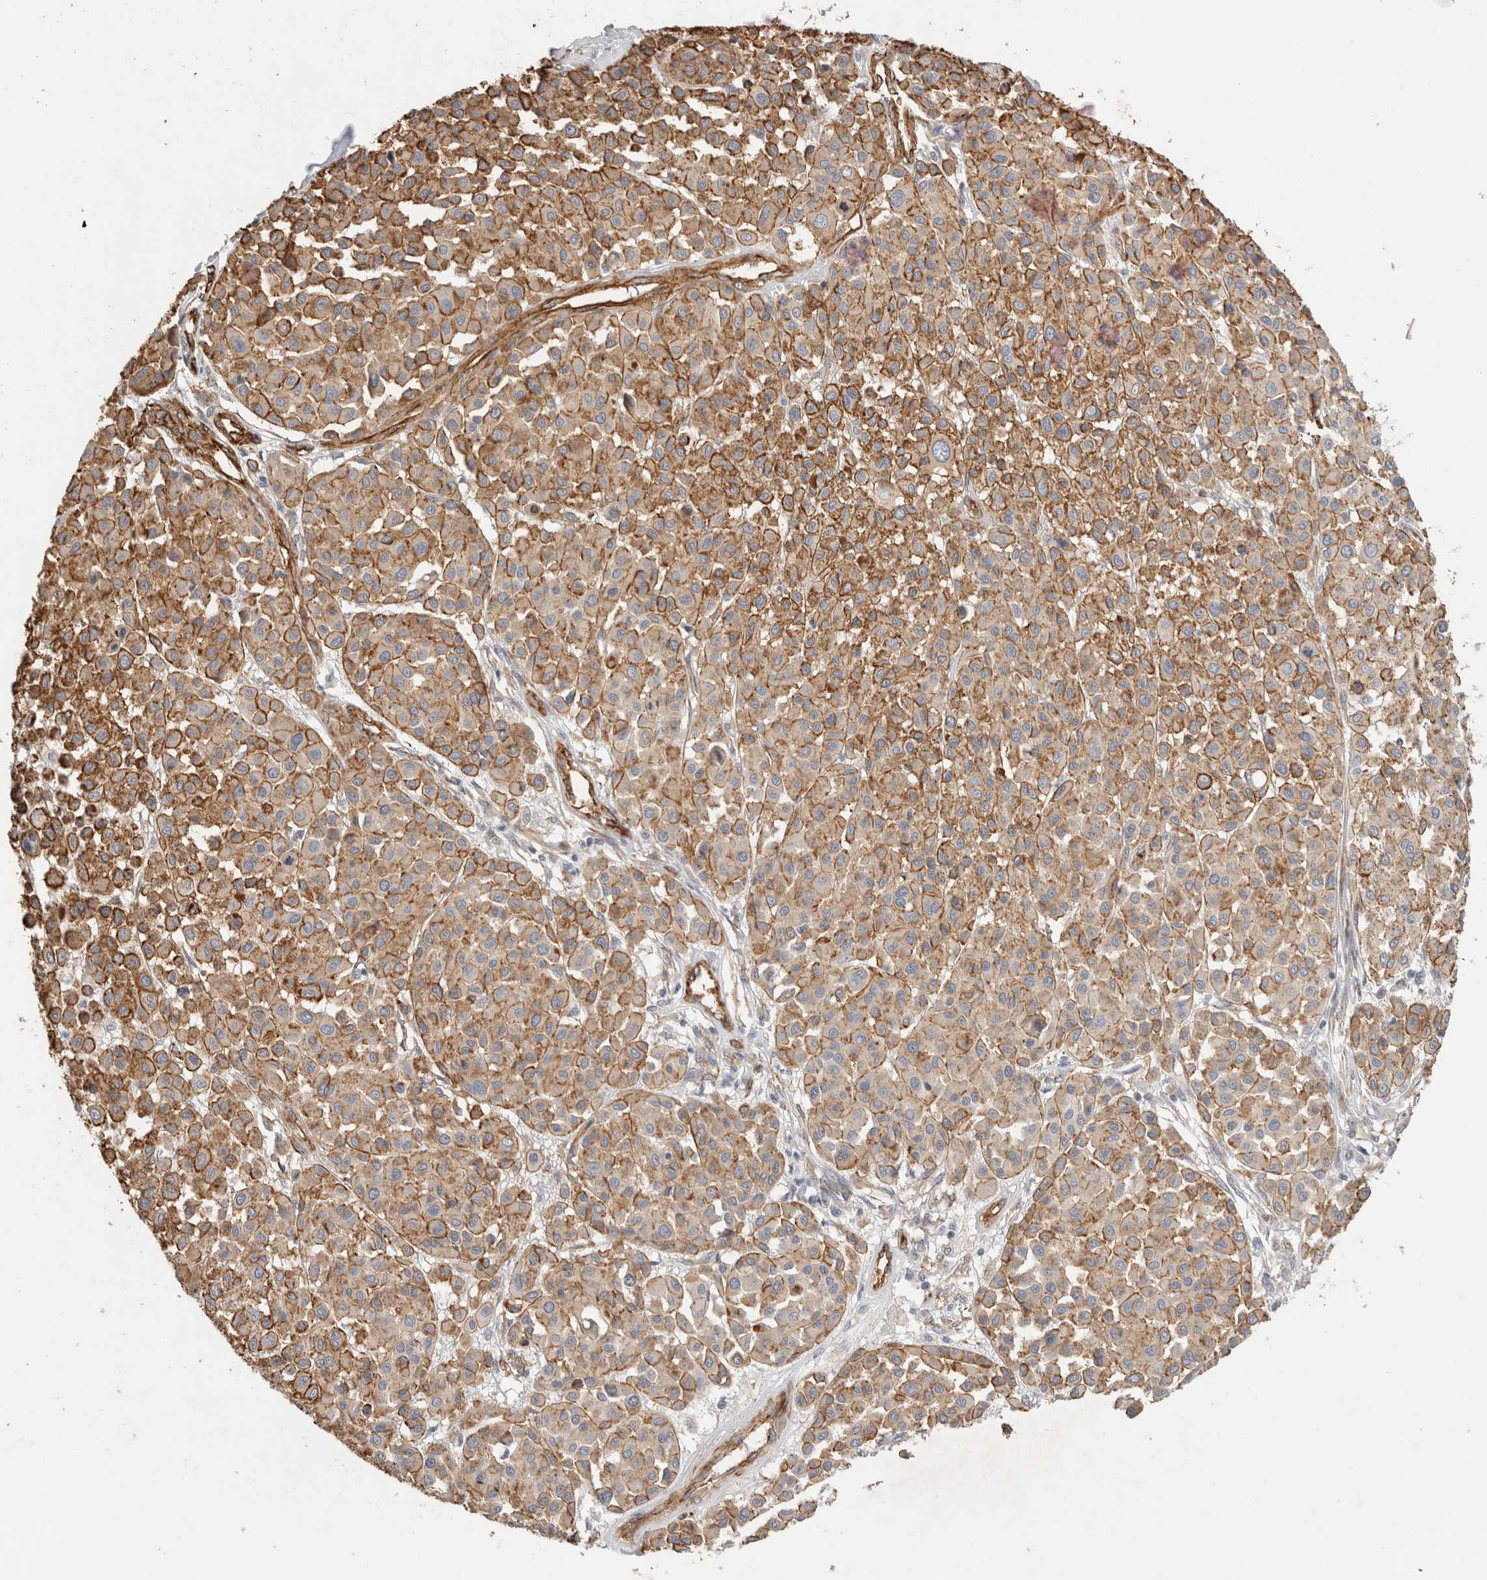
{"staining": {"intensity": "moderate", "quantity": ">75%", "location": "cytoplasmic/membranous"}, "tissue": "melanoma", "cell_type": "Tumor cells", "image_type": "cancer", "snomed": [{"axis": "morphology", "description": "Malignant melanoma, Metastatic site"}, {"axis": "topography", "description": "Soft tissue"}], "caption": "Immunohistochemical staining of malignant melanoma (metastatic site) displays medium levels of moderate cytoplasmic/membranous expression in about >75% of tumor cells.", "gene": "JMJD4", "patient": {"sex": "male", "age": 41}}